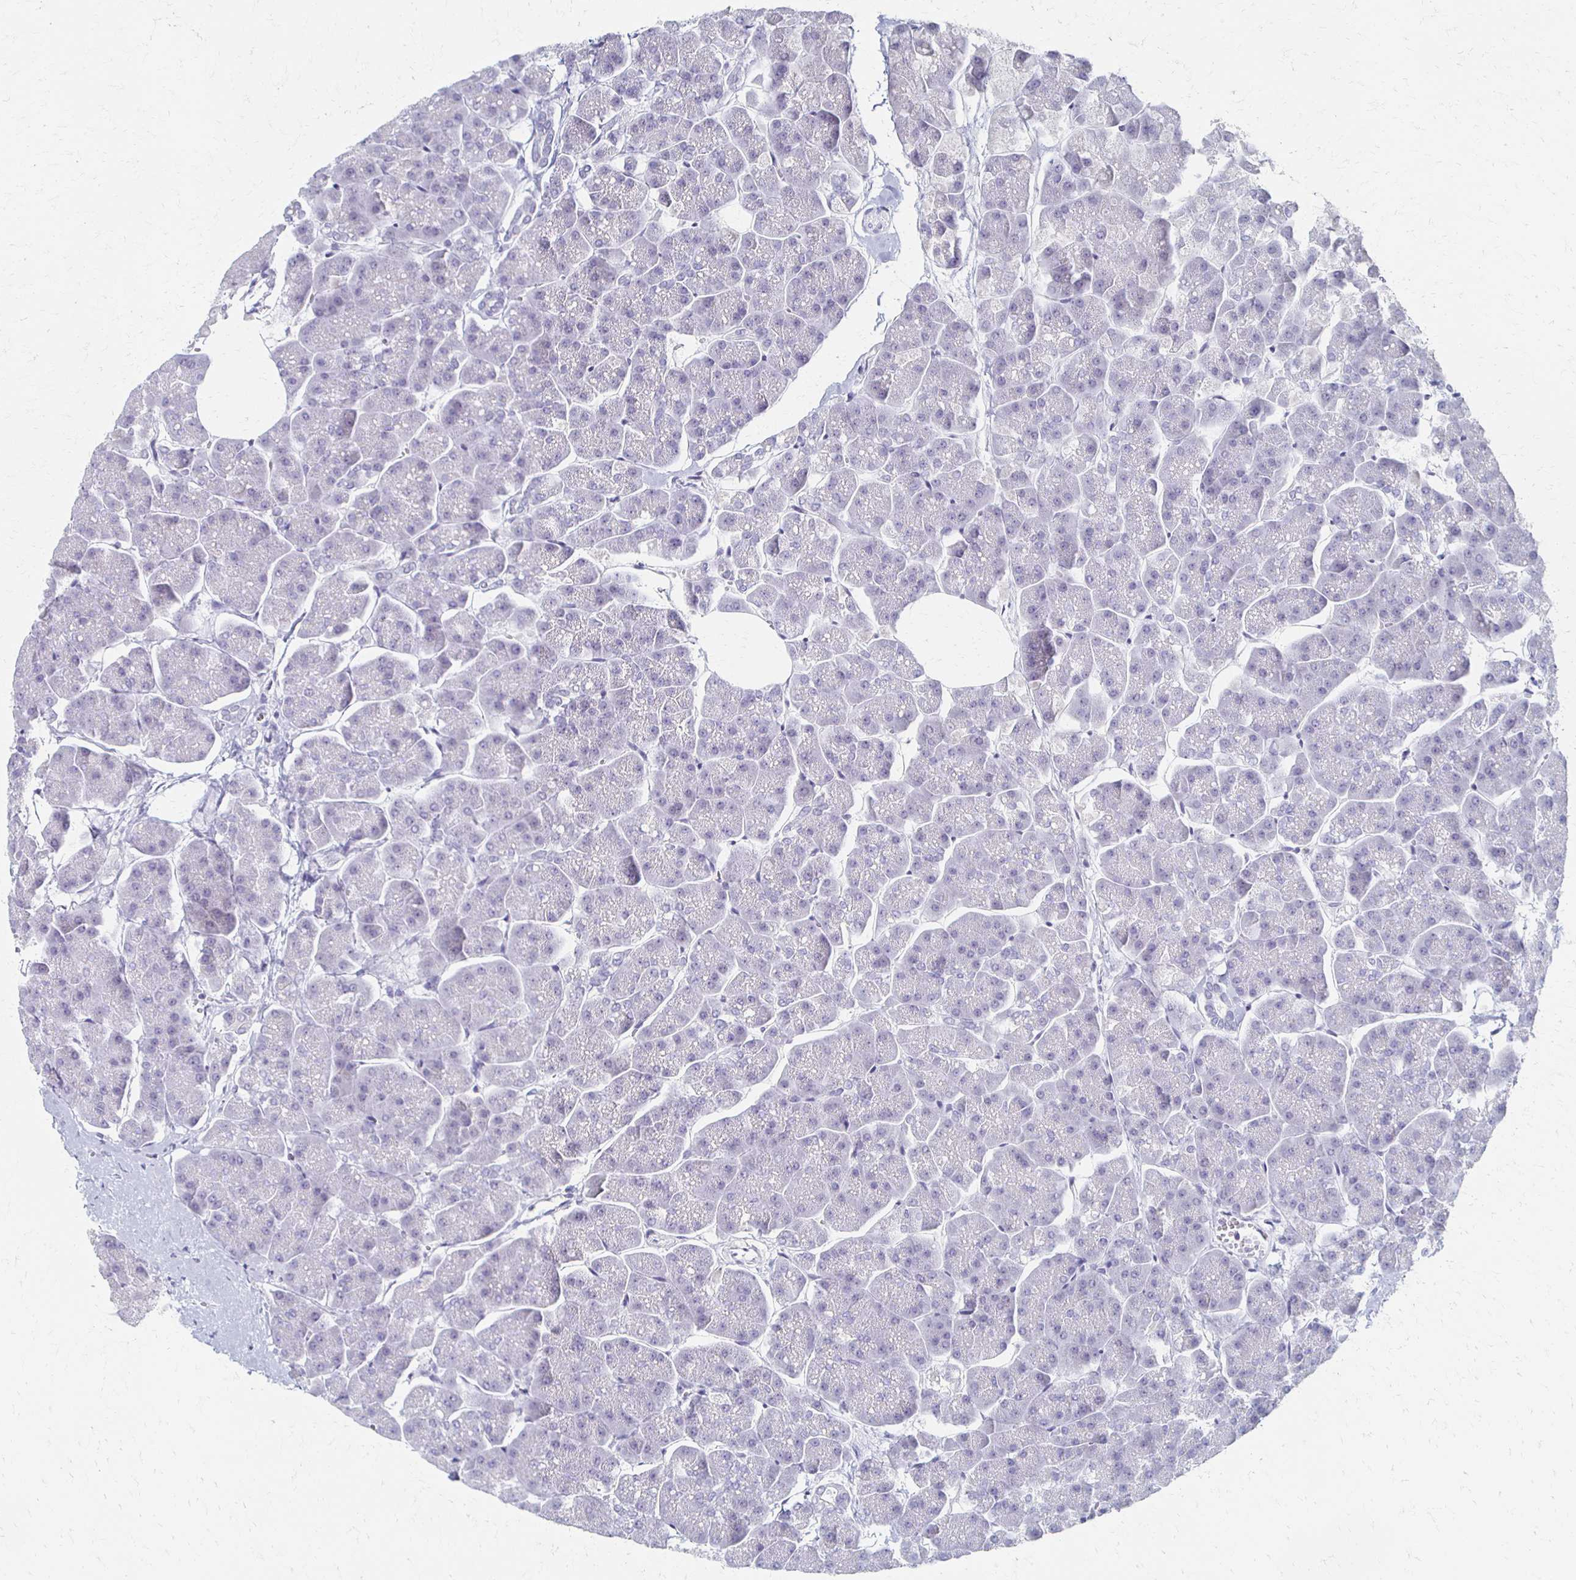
{"staining": {"intensity": "negative", "quantity": "none", "location": "none"}, "tissue": "pancreas", "cell_type": "Exocrine glandular cells", "image_type": "normal", "snomed": [{"axis": "morphology", "description": "Normal tissue, NOS"}, {"axis": "topography", "description": "Pancreas"}, {"axis": "topography", "description": "Peripheral nerve tissue"}], "caption": "This is an IHC histopathology image of normal pancreas. There is no staining in exocrine glandular cells.", "gene": "CXCR2", "patient": {"sex": "male", "age": 54}}